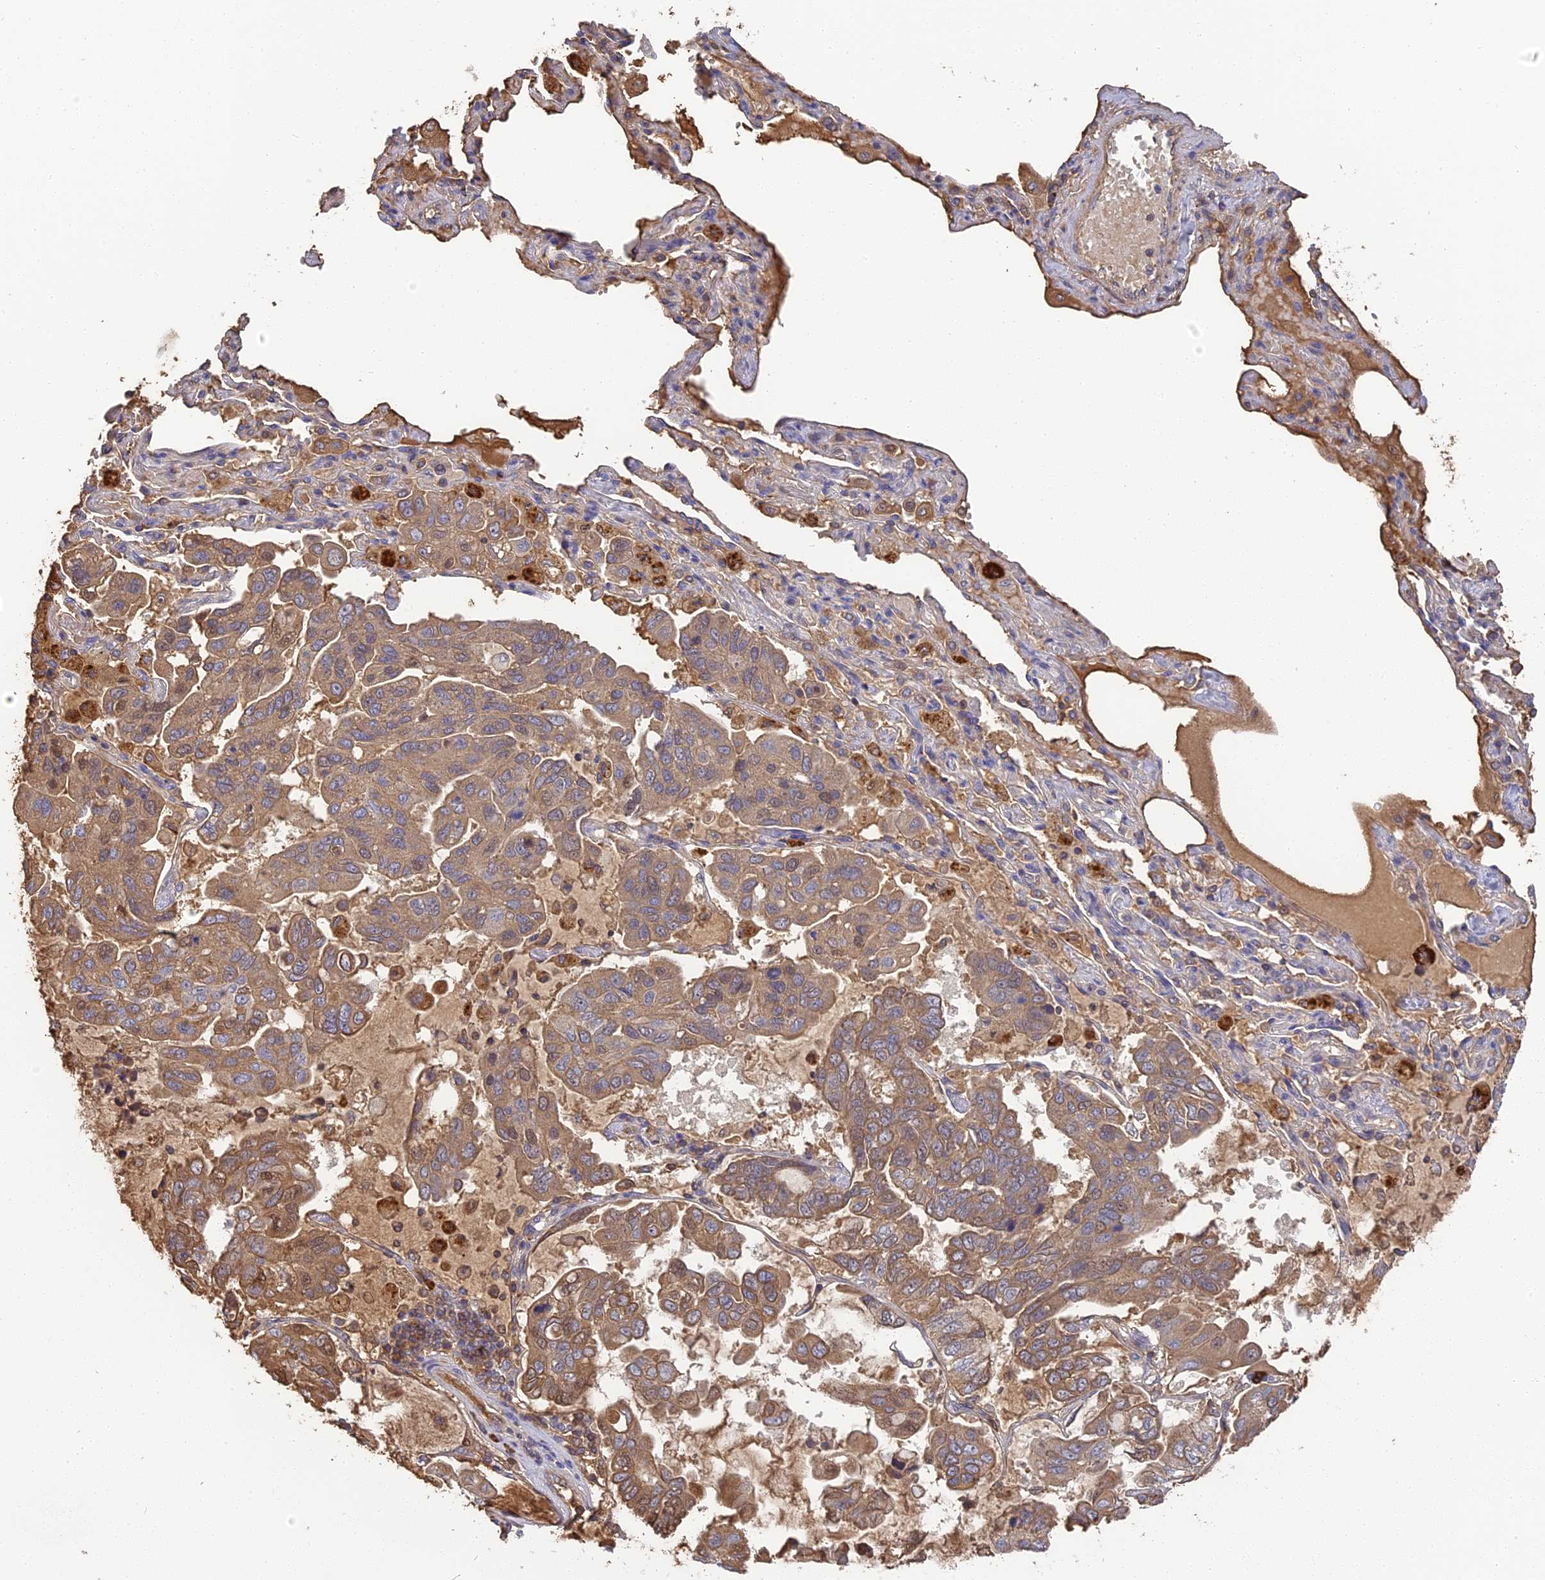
{"staining": {"intensity": "moderate", "quantity": ">75%", "location": "cytoplasmic/membranous"}, "tissue": "lung cancer", "cell_type": "Tumor cells", "image_type": "cancer", "snomed": [{"axis": "morphology", "description": "Adenocarcinoma, NOS"}, {"axis": "topography", "description": "Lung"}], "caption": "High-magnification brightfield microscopy of lung cancer stained with DAB (3,3'-diaminobenzidine) (brown) and counterstained with hematoxylin (blue). tumor cells exhibit moderate cytoplasmic/membranous expression is identified in approximately>75% of cells.", "gene": "ERMAP", "patient": {"sex": "male", "age": 64}}